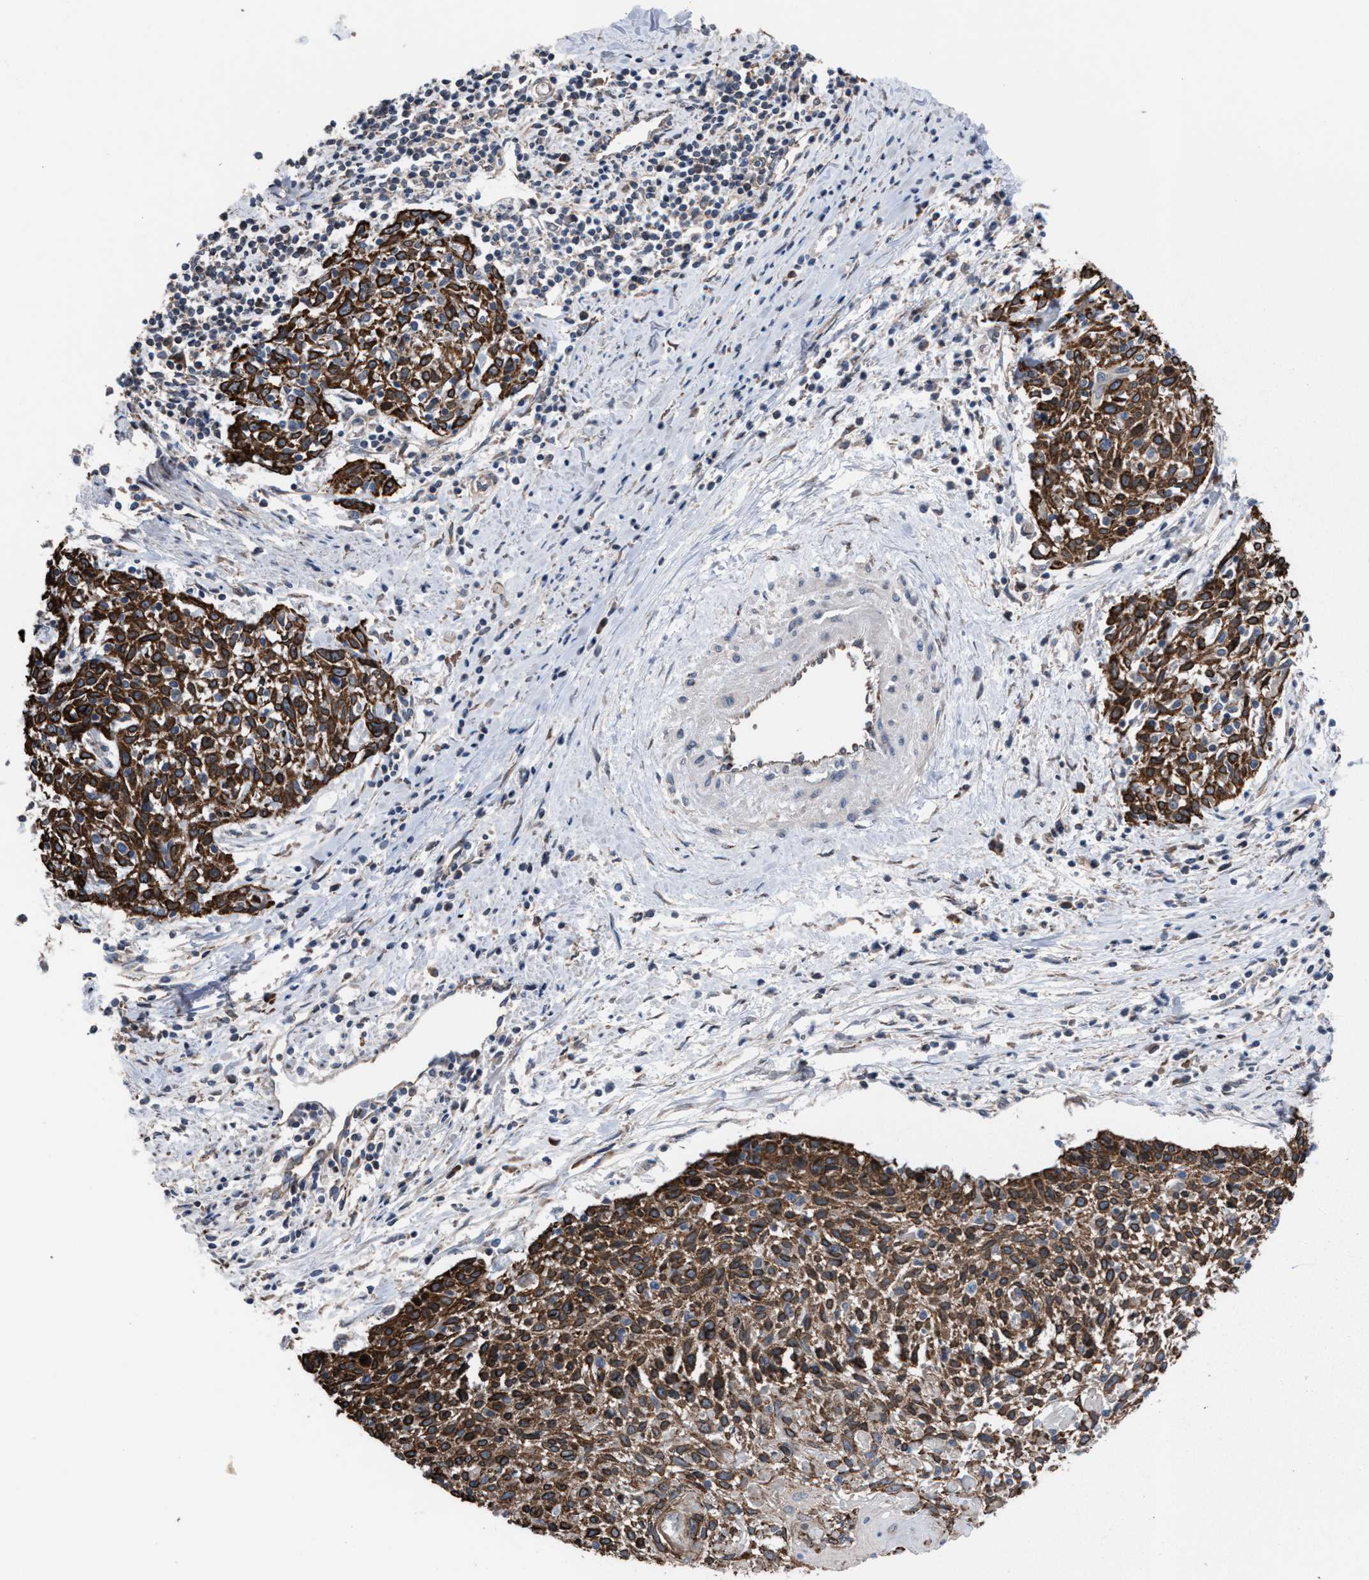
{"staining": {"intensity": "strong", "quantity": ">75%", "location": "cytoplasmic/membranous"}, "tissue": "cervical cancer", "cell_type": "Tumor cells", "image_type": "cancer", "snomed": [{"axis": "morphology", "description": "Squamous cell carcinoma, NOS"}, {"axis": "topography", "description": "Cervix"}], "caption": "Immunohistochemistry (IHC) photomicrograph of squamous cell carcinoma (cervical) stained for a protein (brown), which shows high levels of strong cytoplasmic/membranous expression in about >75% of tumor cells.", "gene": "TP53BP2", "patient": {"sex": "female", "age": 51}}